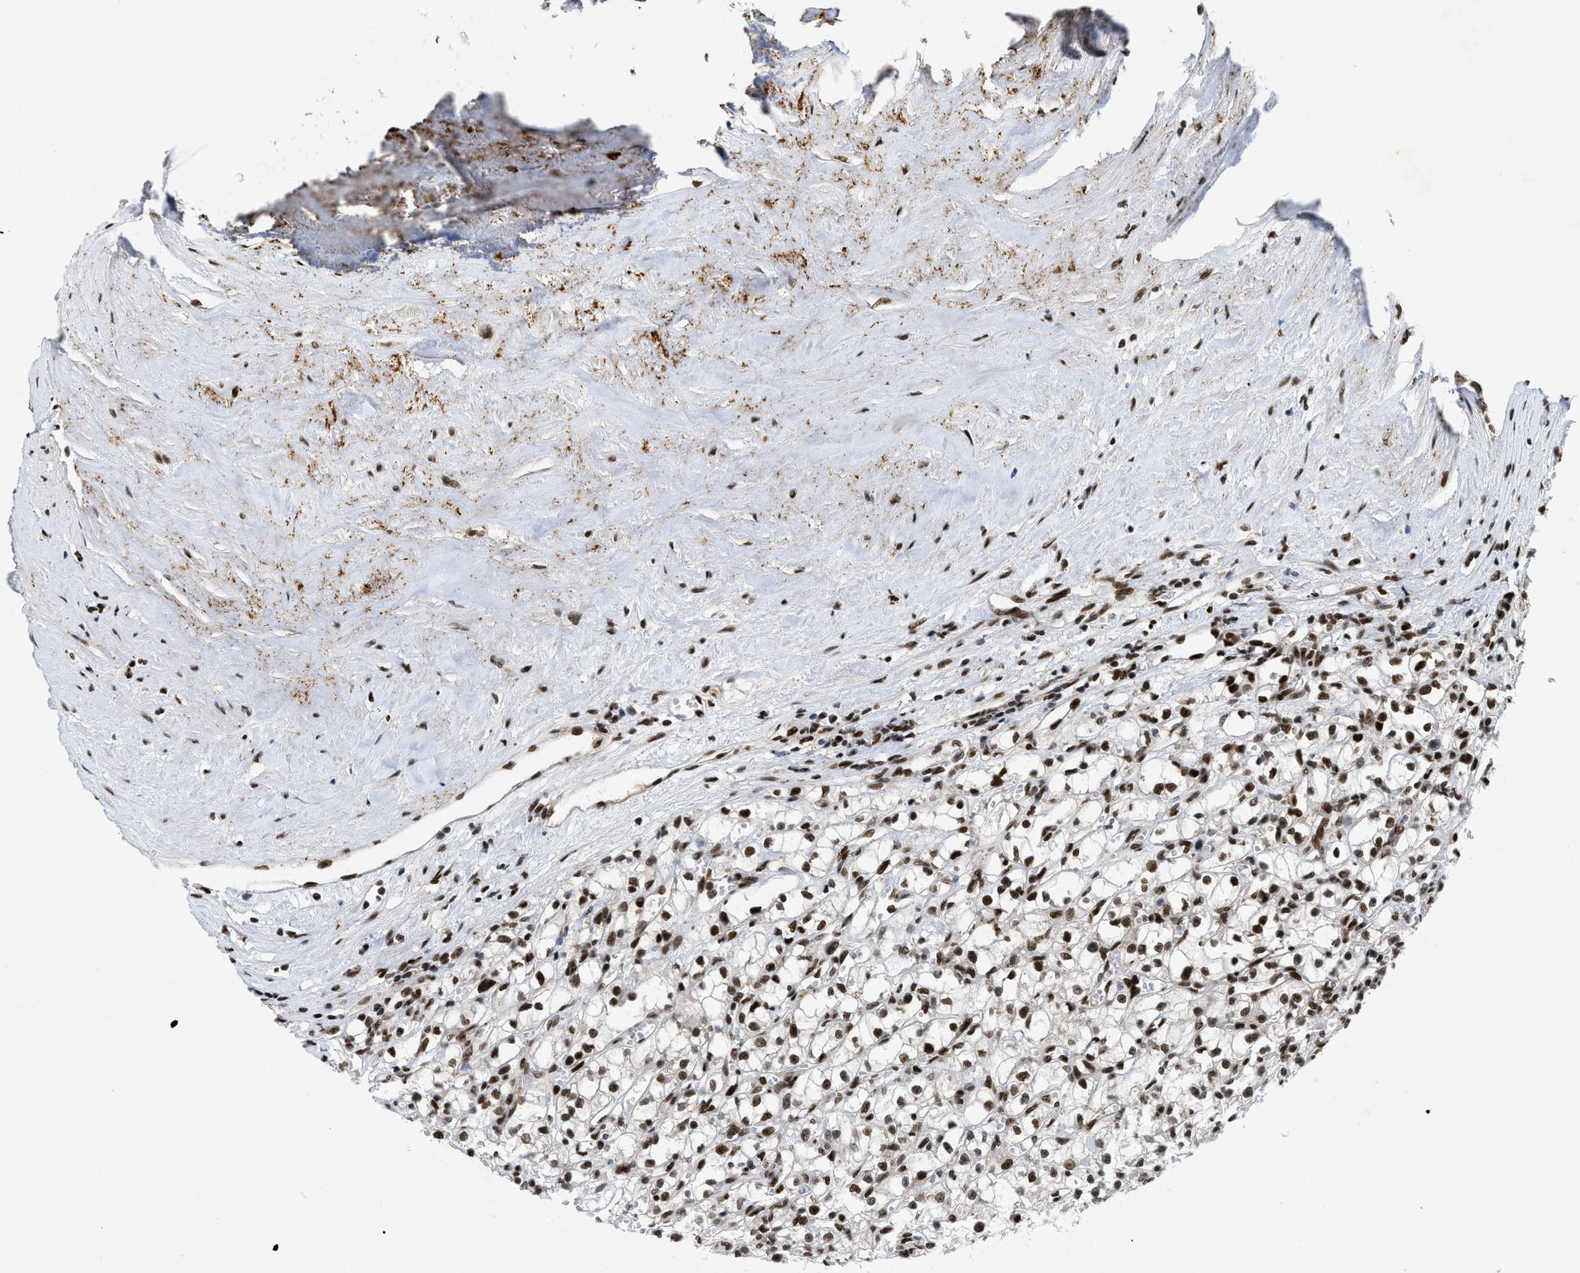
{"staining": {"intensity": "strong", "quantity": ">75%", "location": "nuclear"}, "tissue": "renal cancer", "cell_type": "Tumor cells", "image_type": "cancer", "snomed": [{"axis": "morphology", "description": "Adenocarcinoma, NOS"}, {"axis": "topography", "description": "Kidney"}], "caption": "Strong nuclear protein expression is present in about >75% of tumor cells in renal cancer.", "gene": "RFX5", "patient": {"sex": "male", "age": 56}}